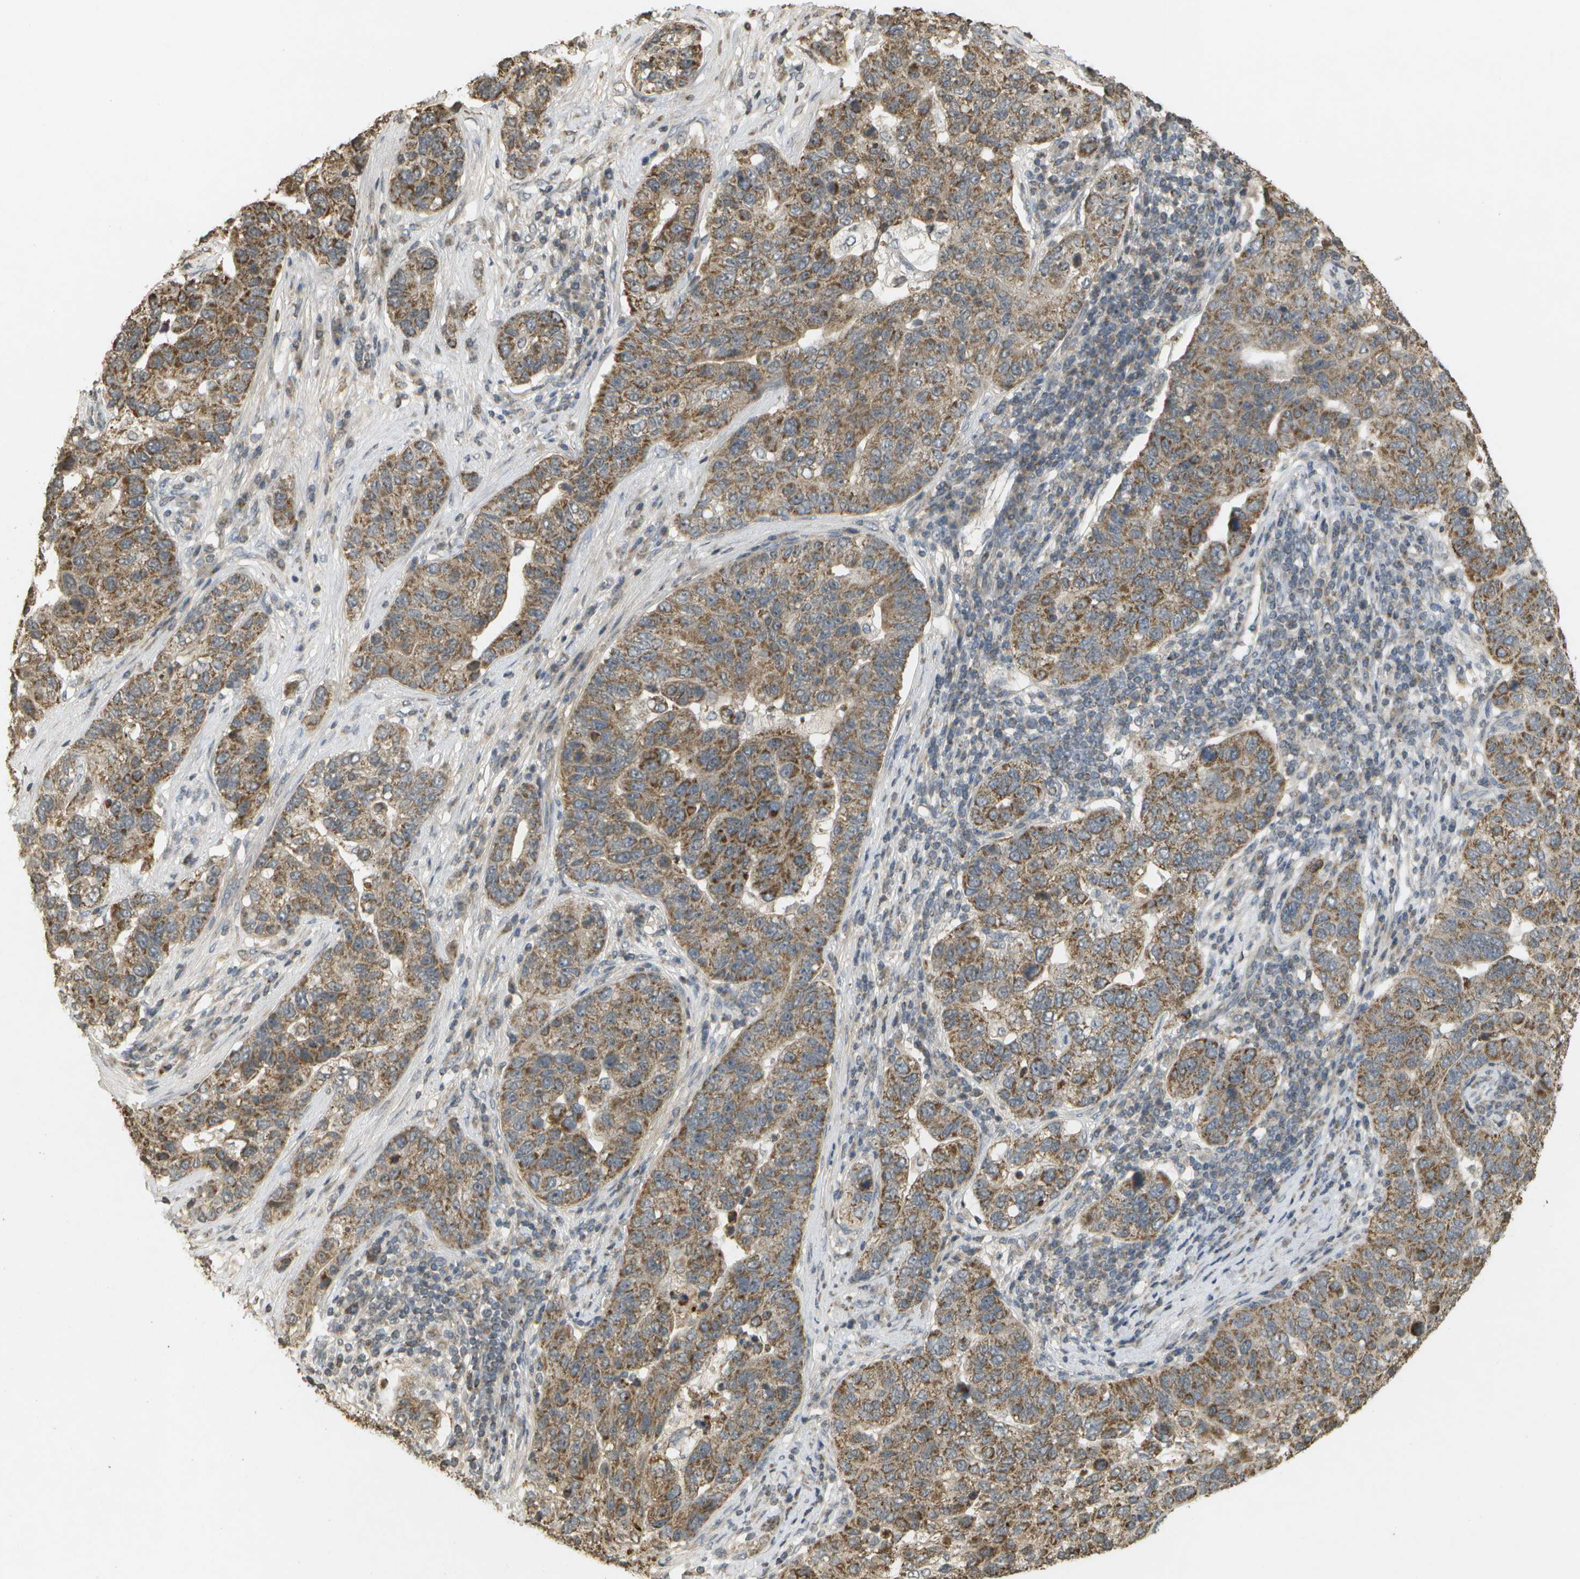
{"staining": {"intensity": "moderate", "quantity": ">75%", "location": "cytoplasmic/membranous"}, "tissue": "pancreatic cancer", "cell_type": "Tumor cells", "image_type": "cancer", "snomed": [{"axis": "morphology", "description": "Adenocarcinoma, NOS"}, {"axis": "topography", "description": "Pancreas"}], "caption": "Immunohistochemistry photomicrograph of human pancreatic cancer stained for a protein (brown), which exhibits medium levels of moderate cytoplasmic/membranous expression in approximately >75% of tumor cells.", "gene": "RAB21", "patient": {"sex": "female", "age": 61}}